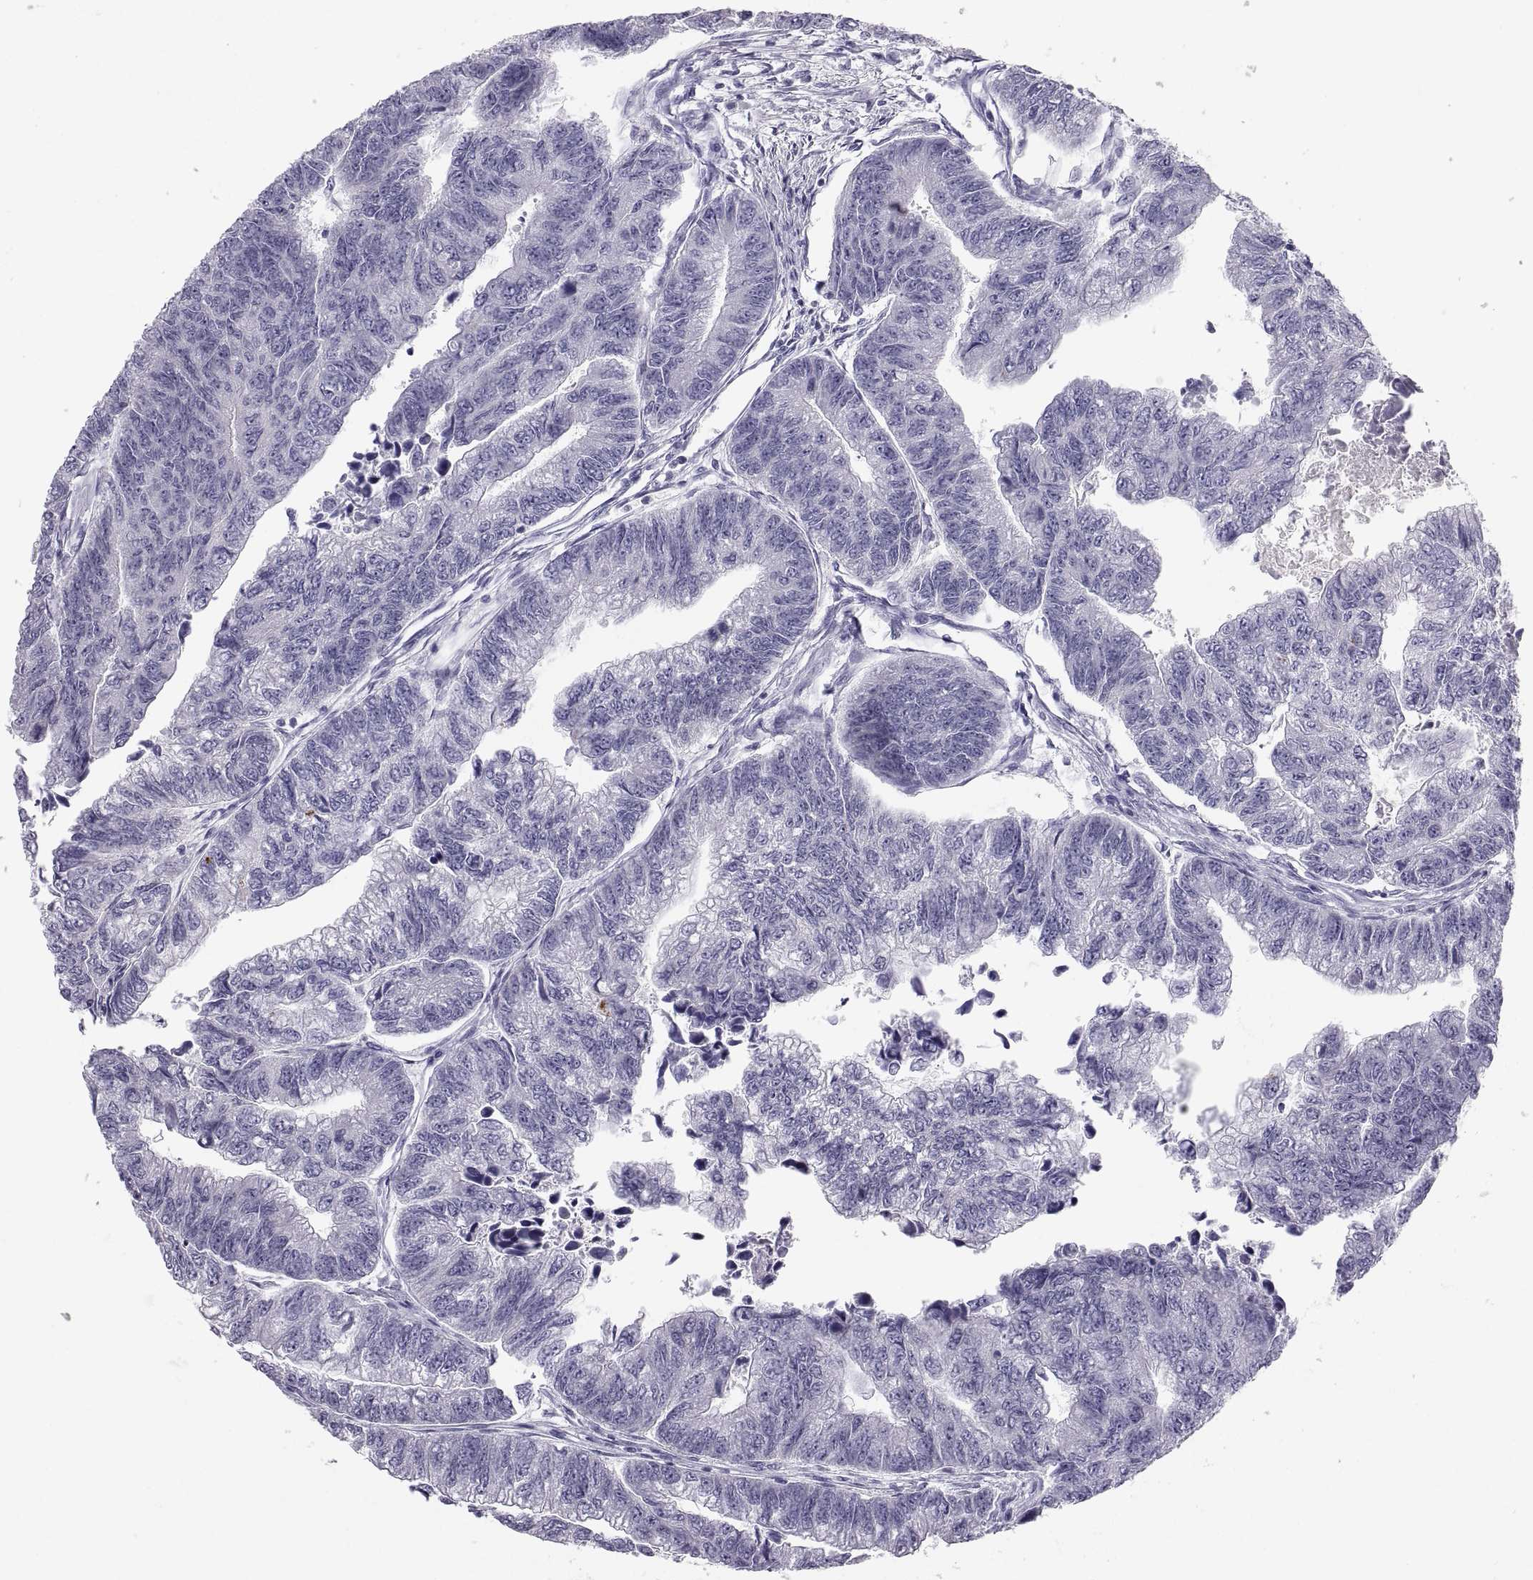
{"staining": {"intensity": "negative", "quantity": "none", "location": "none"}, "tissue": "colorectal cancer", "cell_type": "Tumor cells", "image_type": "cancer", "snomed": [{"axis": "morphology", "description": "Adenocarcinoma, NOS"}, {"axis": "topography", "description": "Colon"}], "caption": "Colorectal cancer (adenocarcinoma) was stained to show a protein in brown. There is no significant staining in tumor cells. Nuclei are stained in blue.", "gene": "ZNF185", "patient": {"sex": "female", "age": 65}}